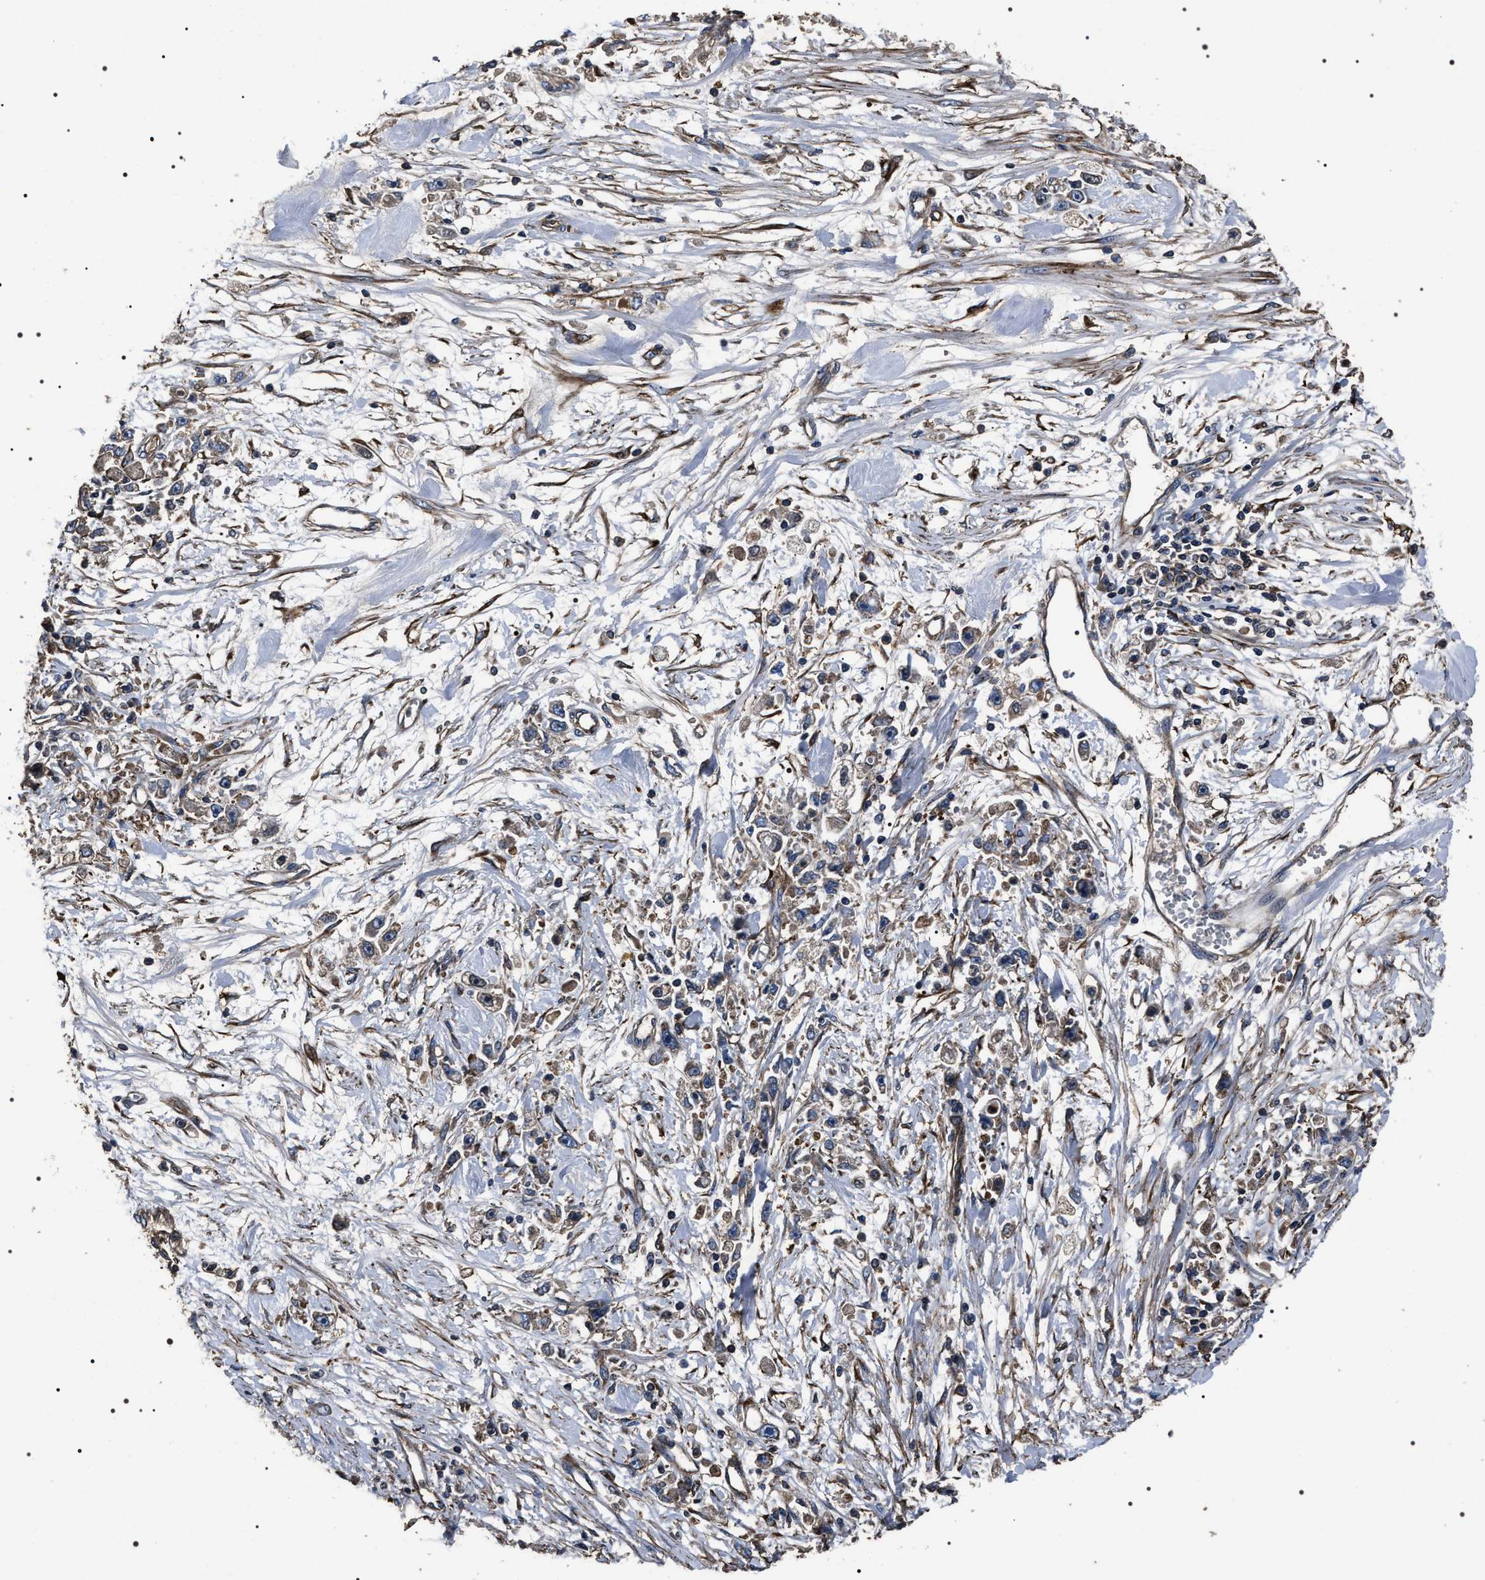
{"staining": {"intensity": "weak", "quantity": ">75%", "location": "cytoplasmic/membranous"}, "tissue": "stomach cancer", "cell_type": "Tumor cells", "image_type": "cancer", "snomed": [{"axis": "morphology", "description": "Adenocarcinoma, NOS"}, {"axis": "topography", "description": "Stomach"}], "caption": "The histopathology image exhibits a brown stain indicating the presence of a protein in the cytoplasmic/membranous of tumor cells in adenocarcinoma (stomach). (brown staining indicates protein expression, while blue staining denotes nuclei).", "gene": "HSCB", "patient": {"sex": "female", "age": 59}}